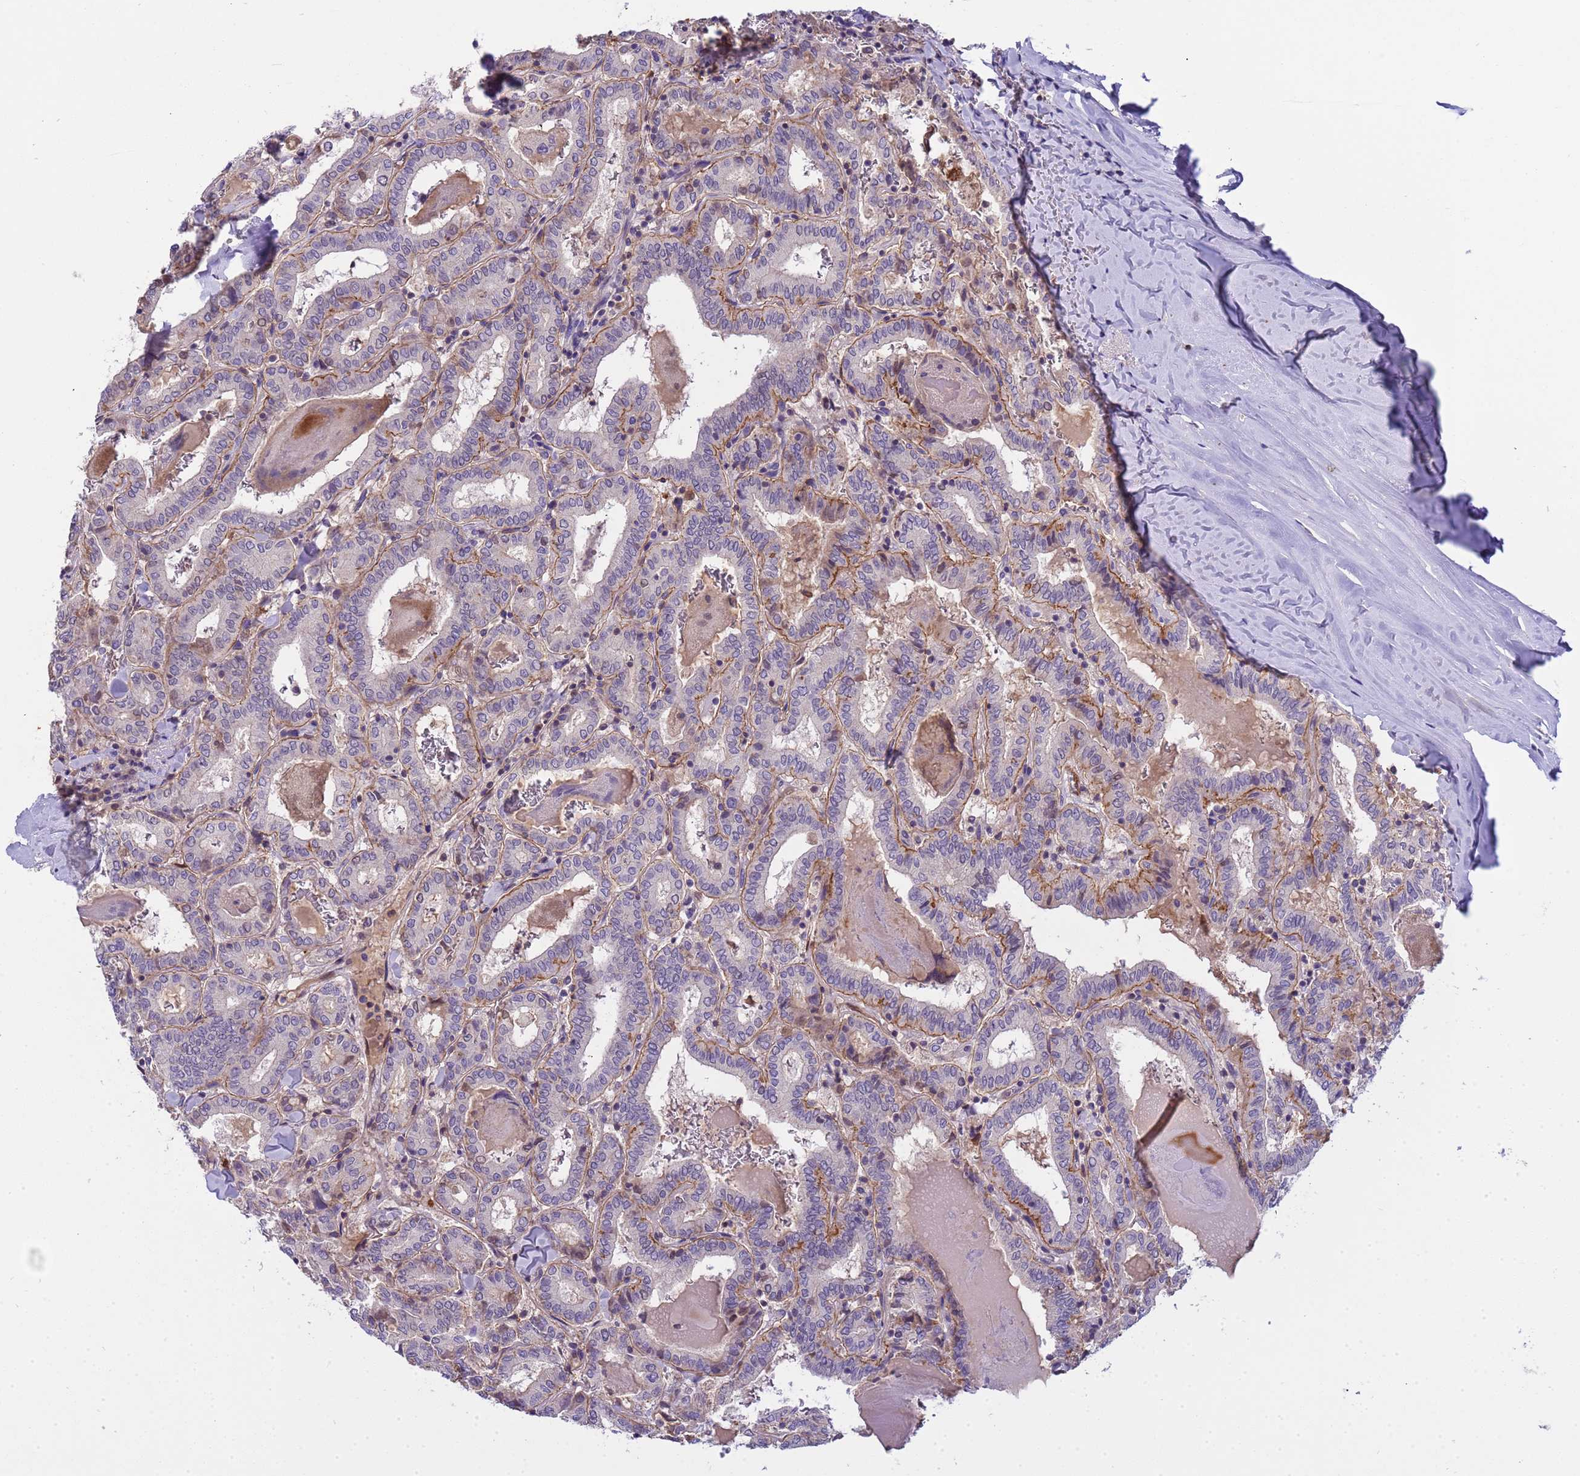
{"staining": {"intensity": "weak", "quantity": "<25%", "location": "cytoplasmic/membranous"}, "tissue": "thyroid cancer", "cell_type": "Tumor cells", "image_type": "cancer", "snomed": [{"axis": "morphology", "description": "Papillary adenocarcinoma, NOS"}, {"axis": "topography", "description": "Thyroid gland"}], "caption": "There is no significant positivity in tumor cells of papillary adenocarcinoma (thyroid).", "gene": "PLCXD3", "patient": {"sex": "female", "age": 72}}